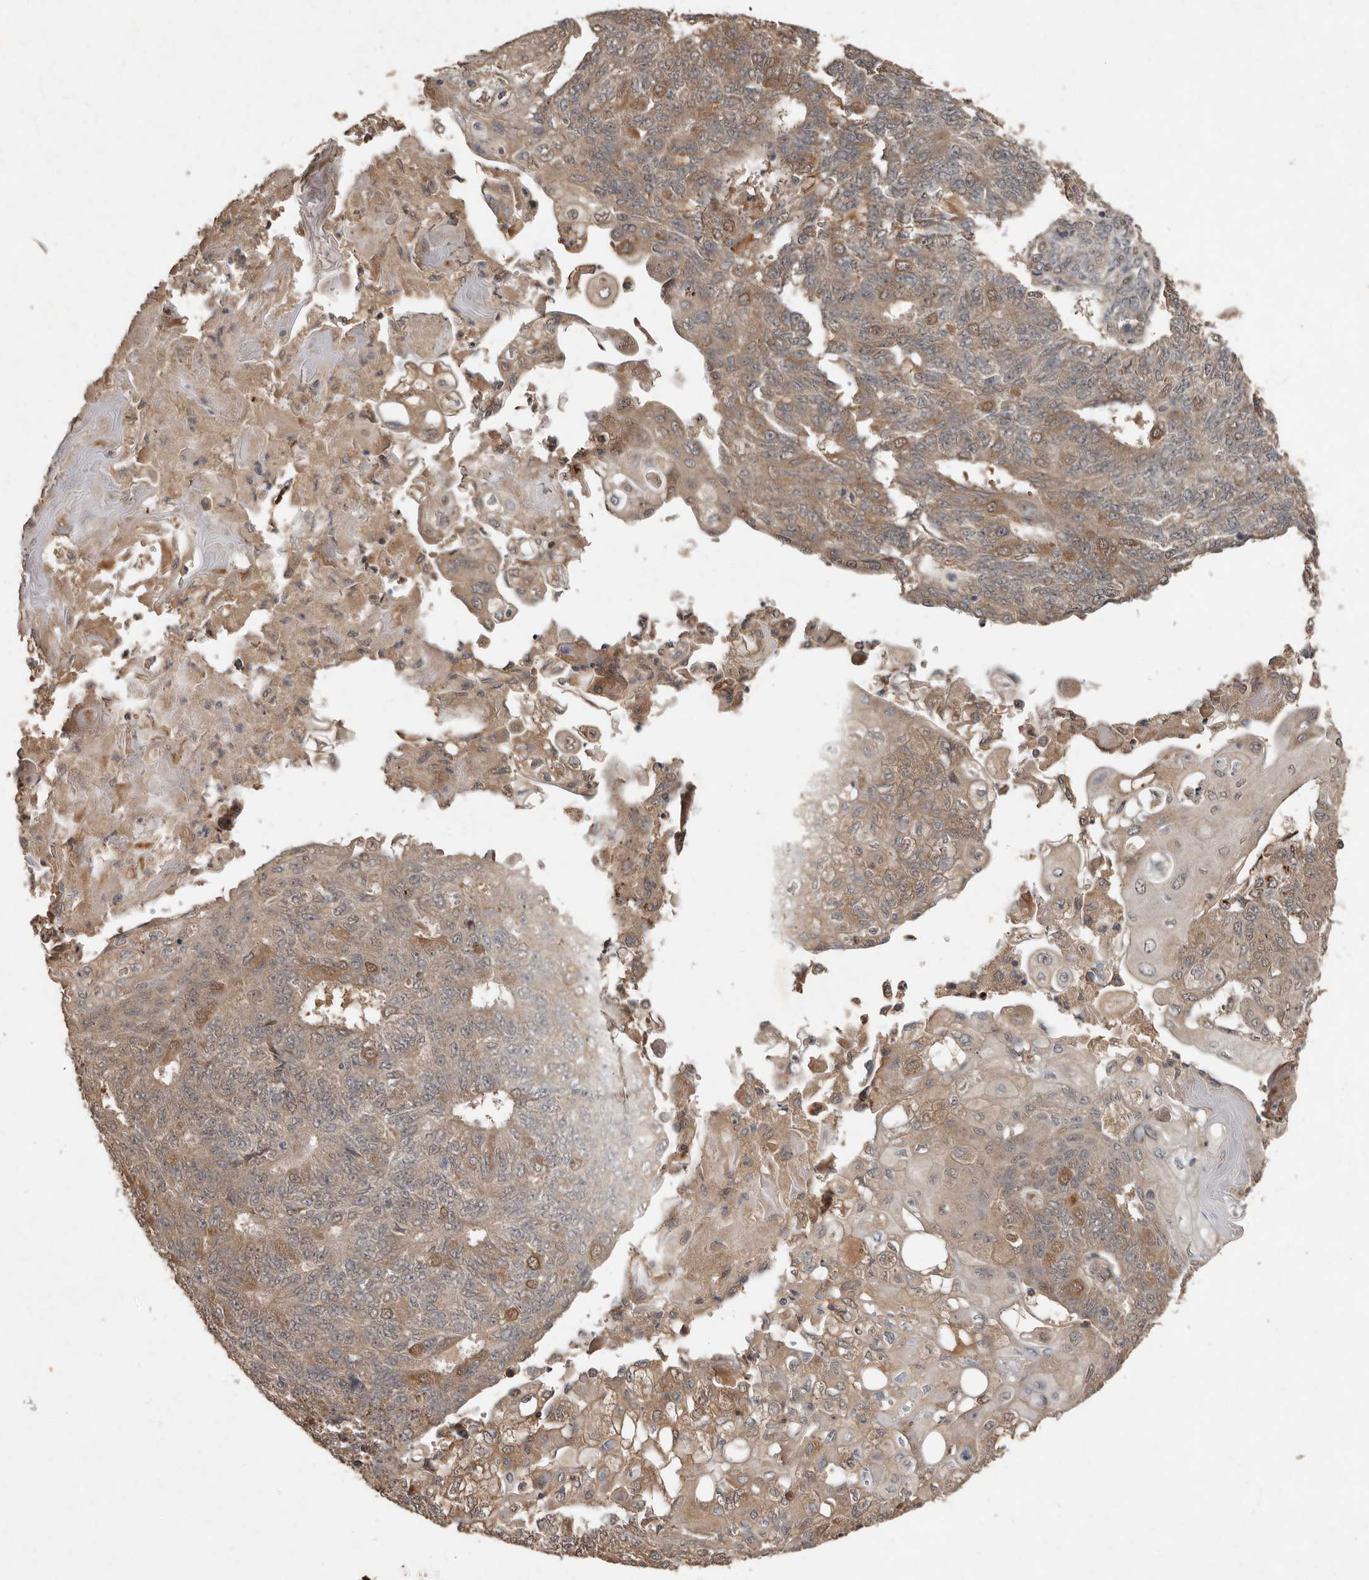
{"staining": {"intensity": "moderate", "quantity": ">75%", "location": "cytoplasmic/membranous"}, "tissue": "endometrial cancer", "cell_type": "Tumor cells", "image_type": "cancer", "snomed": [{"axis": "morphology", "description": "Adenocarcinoma, NOS"}, {"axis": "topography", "description": "Endometrium"}], "caption": "Adenocarcinoma (endometrial) stained for a protein exhibits moderate cytoplasmic/membranous positivity in tumor cells. Ihc stains the protein in brown and the nuclei are stained blue.", "gene": "KIF26B", "patient": {"sex": "female", "age": 32}}